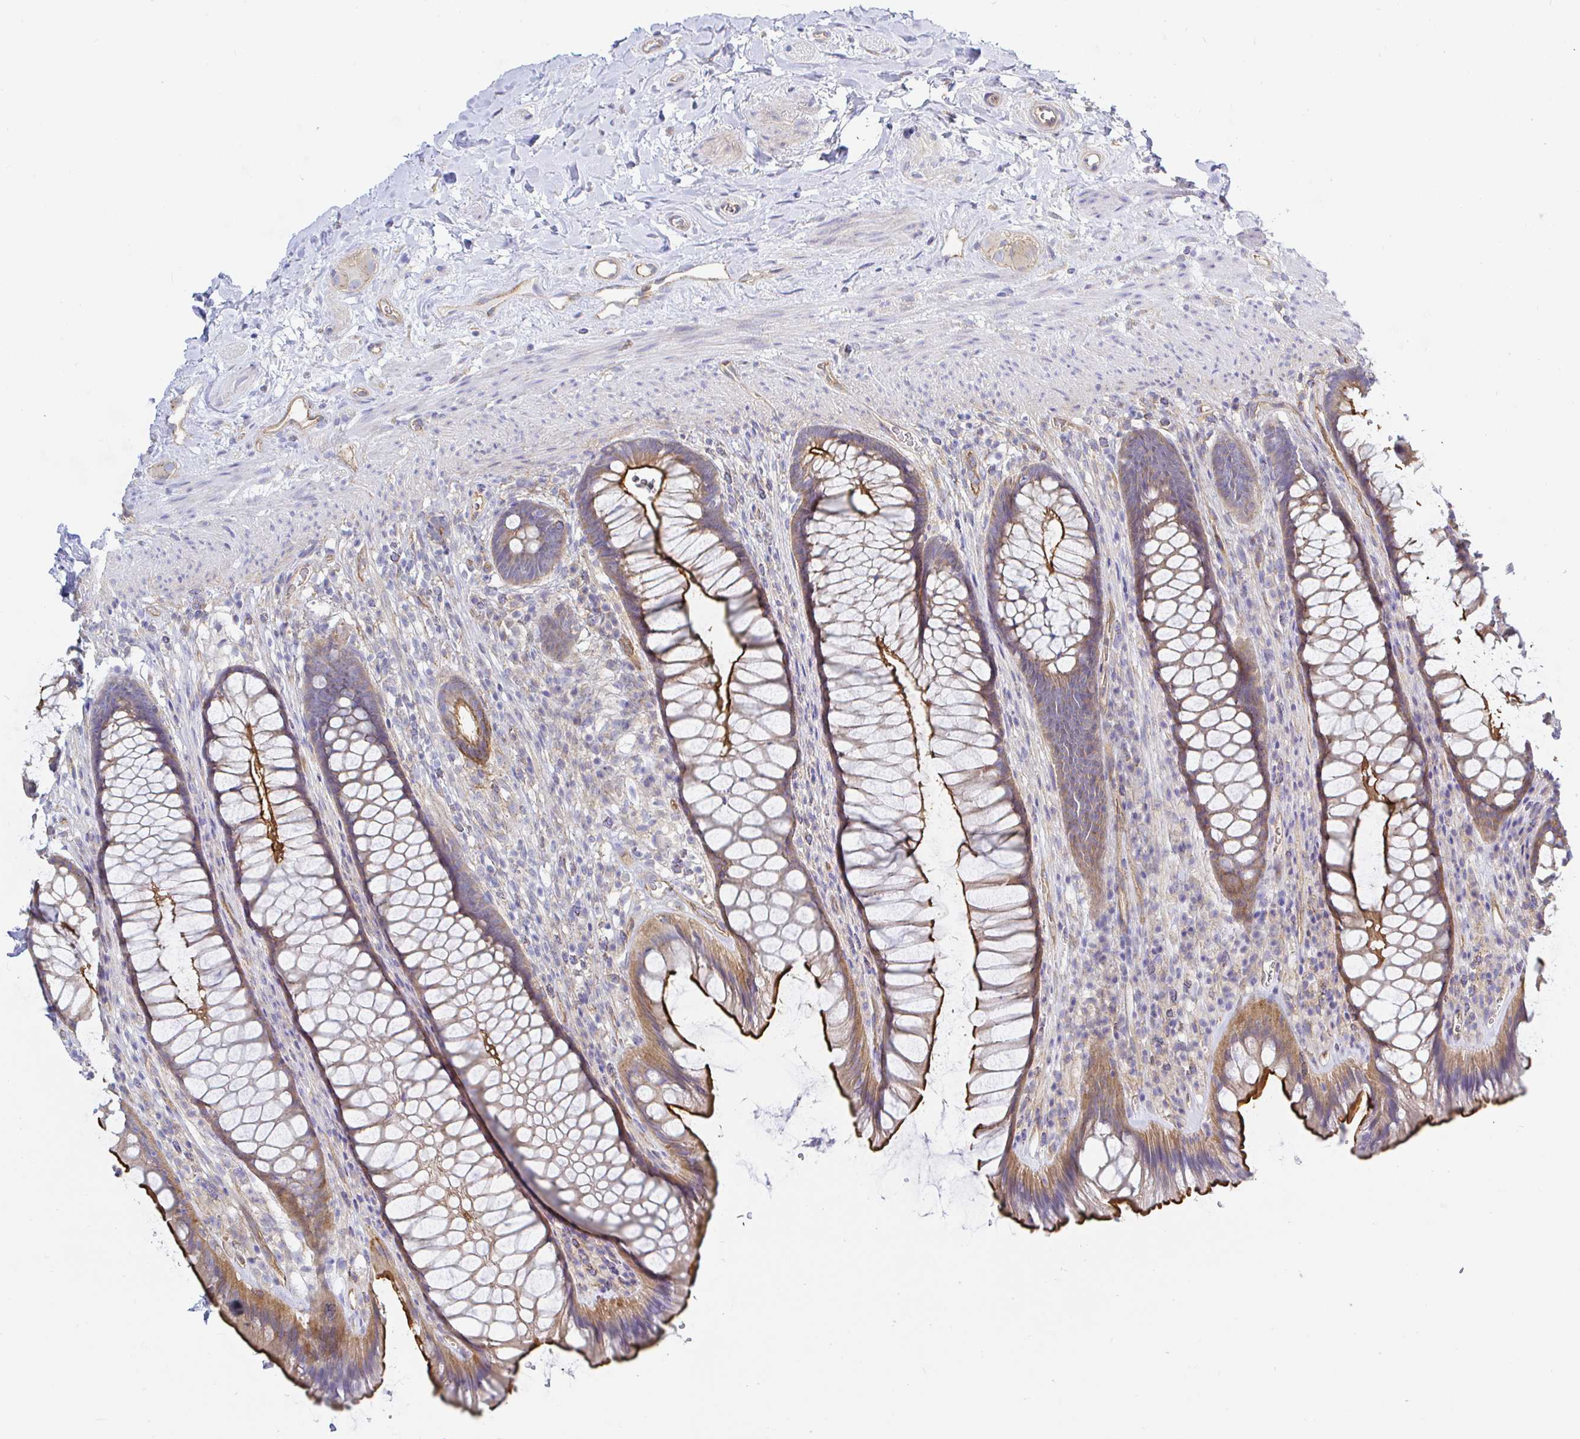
{"staining": {"intensity": "strong", "quantity": "25%-75%", "location": "cytoplasmic/membranous"}, "tissue": "rectum", "cell_type": "Glandular cells", "image_type": "normal", "snomed": [{"axis": "morphology", "description": "Normal tissue, NOS"}, {"axis": "topography", "description": "Rectum"}], "caption": "Strong cytoplasmic/membranous expression for a protein is present in approximately 25%-75% of glandular cells of normal rectum using immunohistochemistry.", "gene": "ARL4D", "patient": {"sex": "male", "age": 53}}